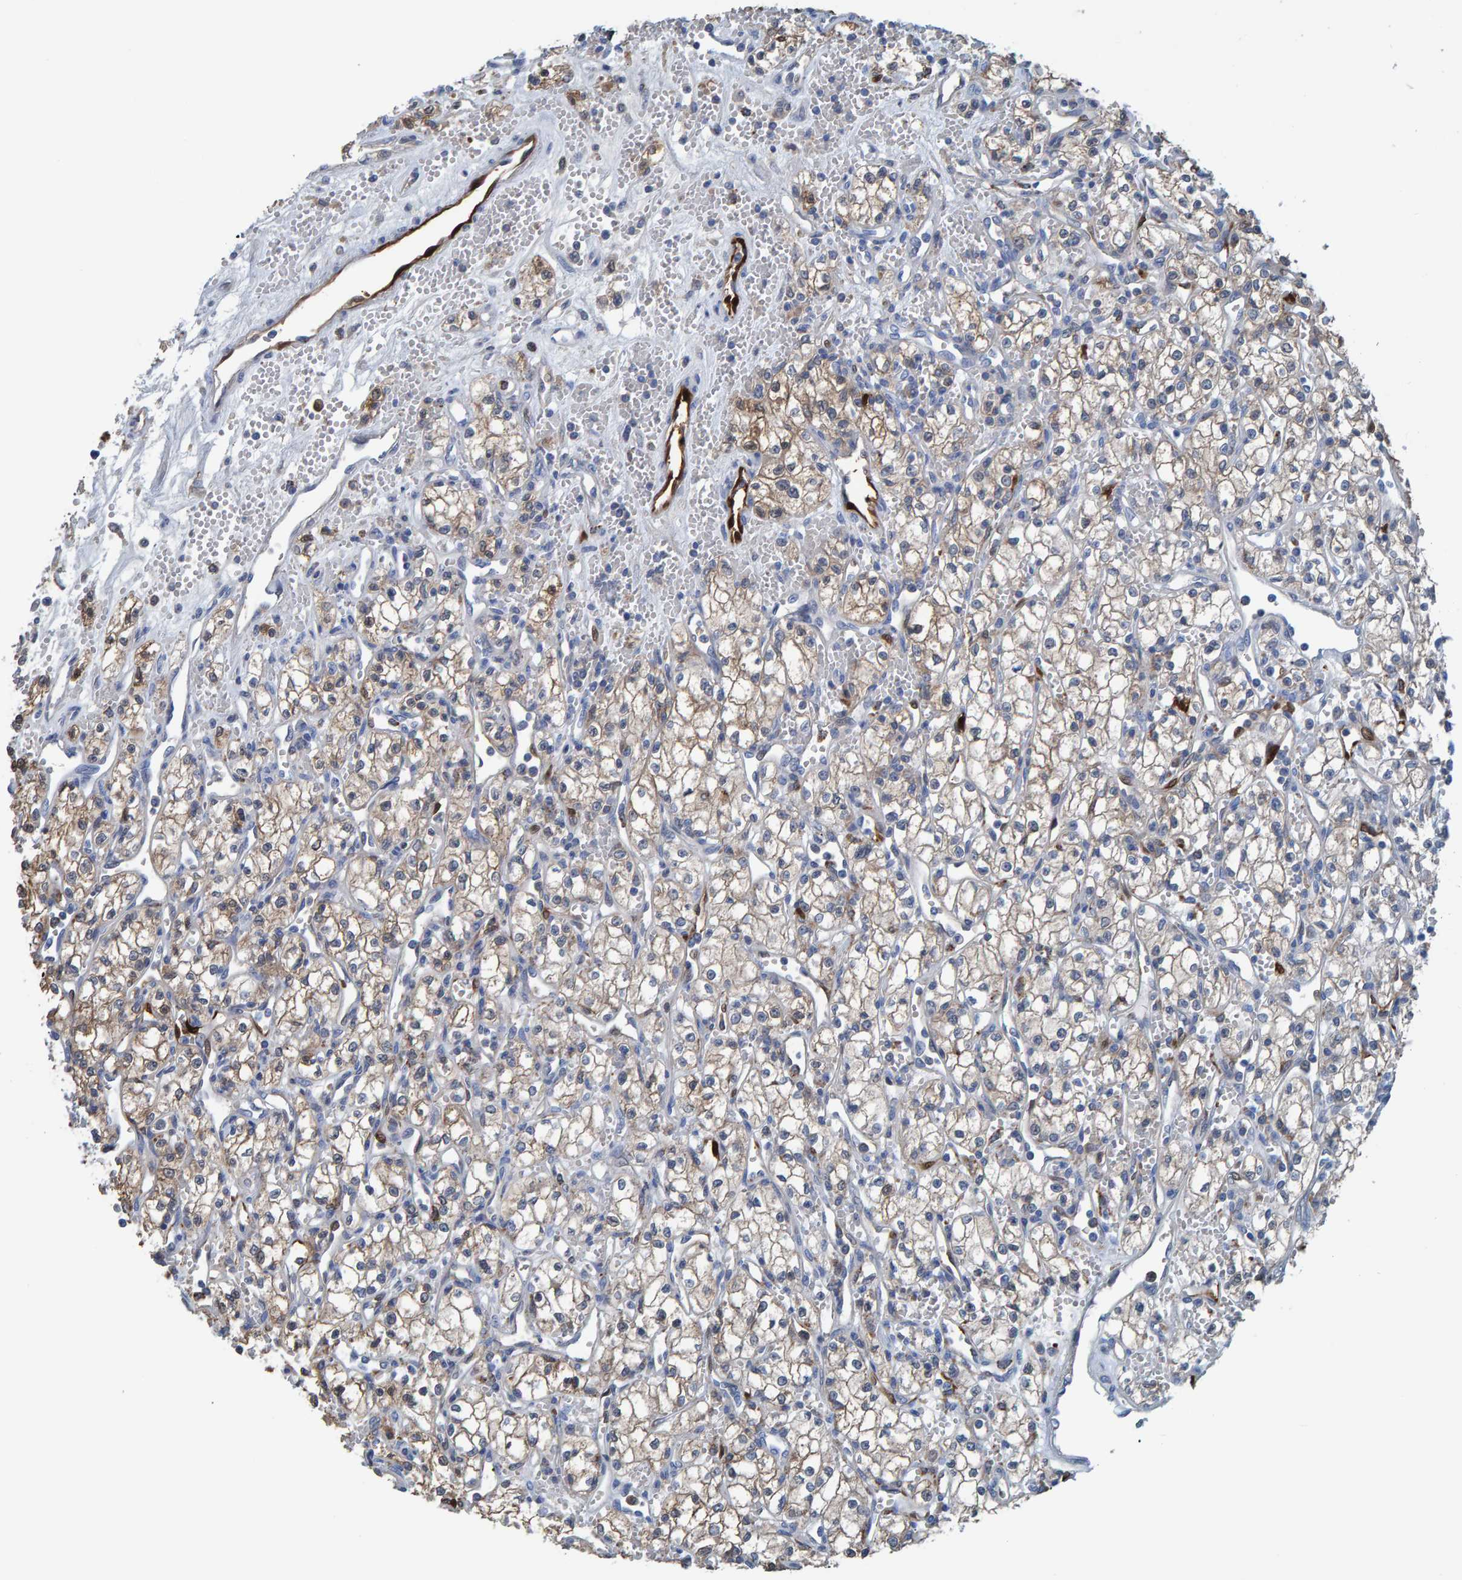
{"staining": {"intensity": "weak", "quantity": "<25%", "location": "cytoplasmic/membranous"}, "tissue": "renal cancer", "cell_type": "Tumor cells", "image_type": "cancer", "snomed": [{"axis": "morphology", "description": "Adenocarcinoma, NOS"}, {"axis": "topography", "description": "Kidney"}], "caption": "This is a micrograph of immunohistochemistry staining of adenocarcinoma (renal), which shows no positivity in tumor cells. (DAB (3,3'-diaminobenzidine) IHC visualized using brightfield microscopy, high magnification).", "gene": "IDO1", "patient": {"sex": "male", "age": 59}}